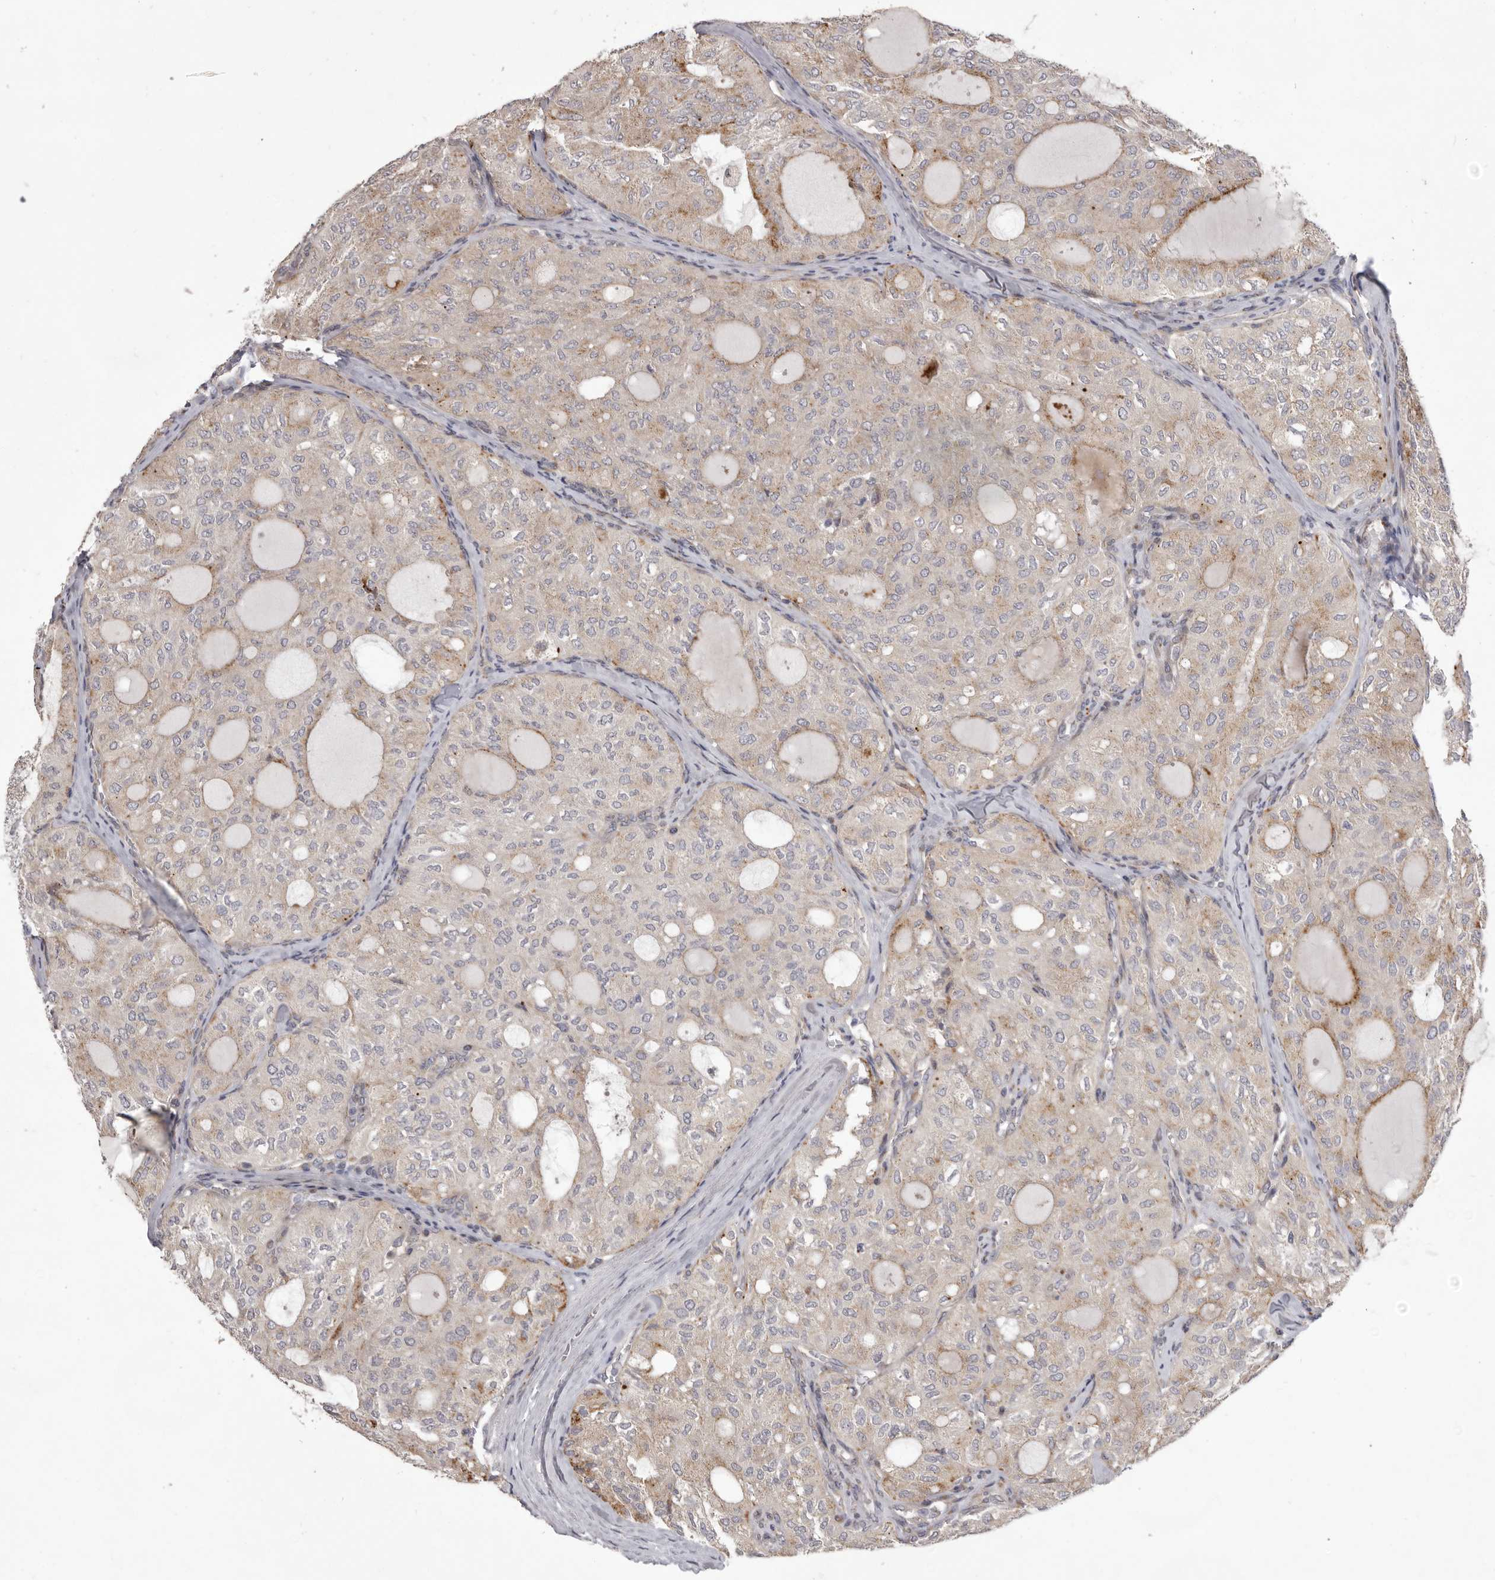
{"staining": {"intensity": "weak", "quantity": "25%-75%", "location": "cytoplasmic/membranous"}, "tissue": "thyroid cancer", "cell_type": "Tumor cells", "image_type": "cancer", "snomed": [{"axis": "morphology", "description": "Follicular adenoma carcinoma, NOS"}, {"axis": "topography", "description": "Thyroid gland"}], "caption": "A micrograph of human thyroid cancer stained for a protein exhibits weak cytoplasmic/membranous brown staining in tumor cells.", "gene": "TBC1D8B", "patient": {"sex": "male", "age": 75}}